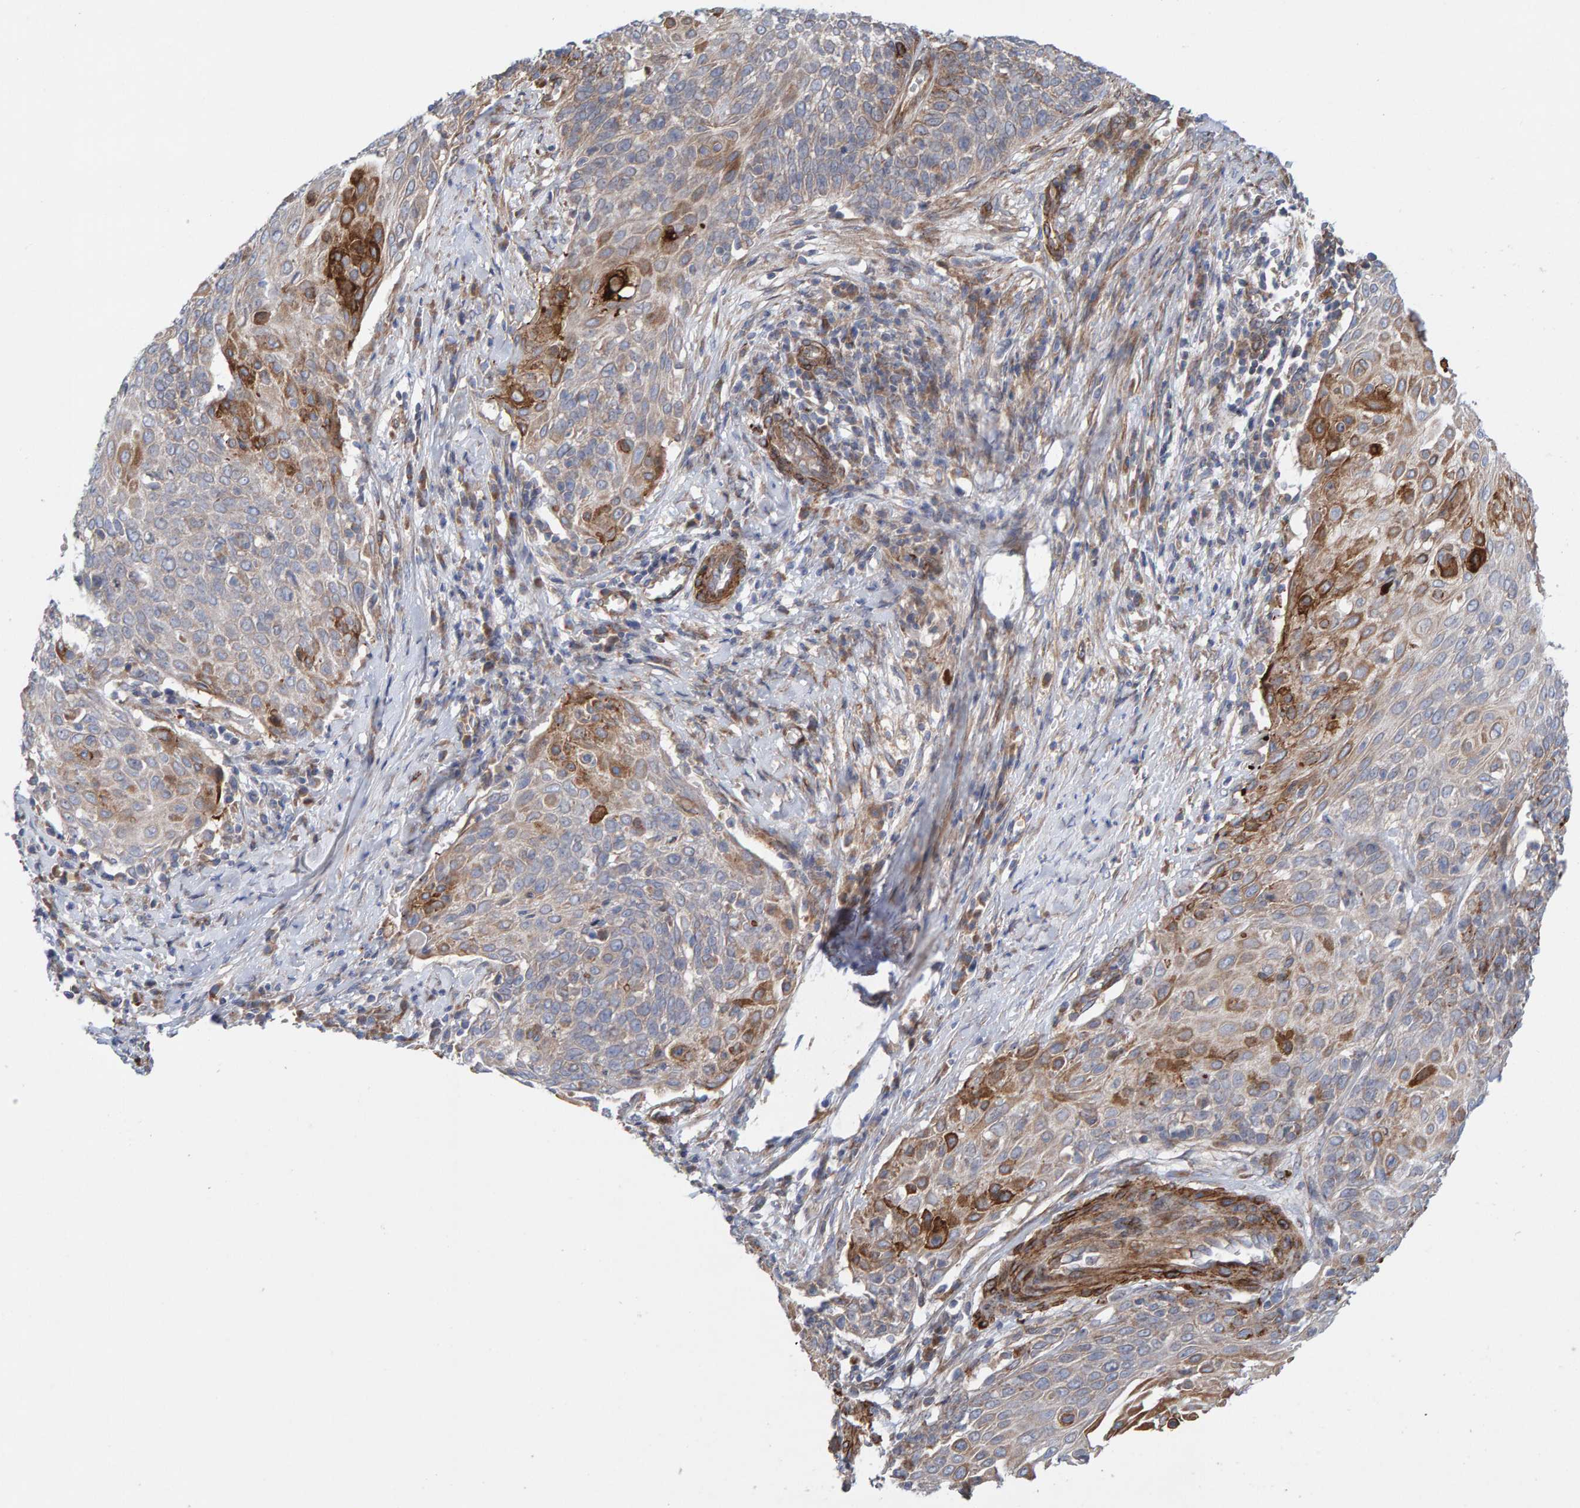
{"staining": {"intensity": "strong", "quantity": "<25%", "location": "cytoplasmic/membranous"}, "tissue": "cervical cancer", "cell_type": "Tumor cells", "image_type": "cancer", "snomed": [{"axis": "morphology", "description": "Squamous cell carcinoma, NOS"}, {"axis": "topography", "description": "Cervix"}], "caption": "Tumor cells display strong cytoplasmic/membranous staining in about <25% of cells in cervical squamous cell carcinoma. Using DAB (3,3'-diaminobenzidine) (brown) and hematoxylin (blue) stains, captured at high magnification using brightfield microscopy.", "gene": "CDK5RAP3", "patient": {"sex": "female", "age": 39}}